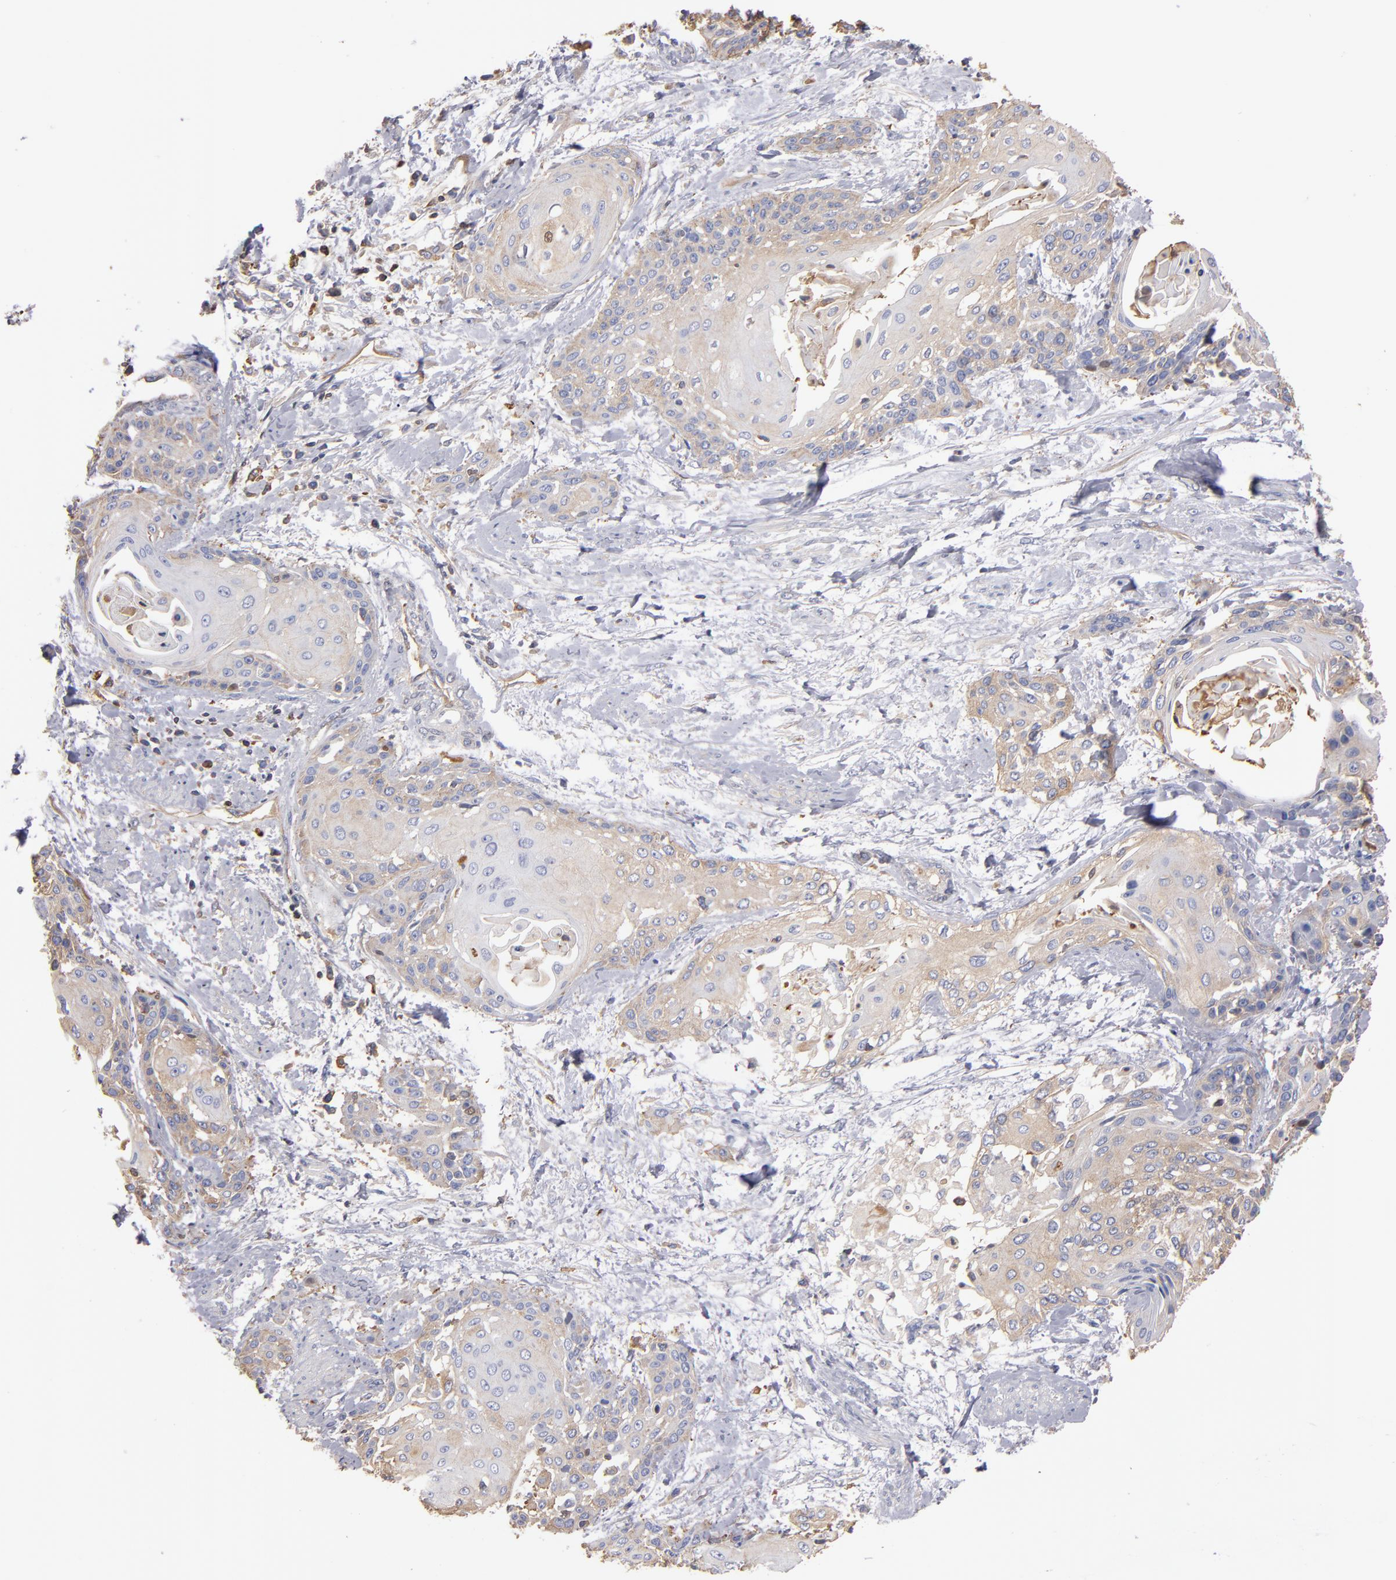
{"staining": {"intensity": "weak", "quantity": "25%-75%", "location": "cytoplasmic/membranous"}, "tissue": "cervical cancer", "cell_type": "Tumor cells", "image_type": "cancer", "snomed": [{"axis": "morphology", "description": "Squamous cell carcinoma, NOS"}, {"axis": "topography", "description": "Cervix"}], "caption": "Protein staining of squamous cell carcinoma (cervical) tissue demonstrates weak cytoplasmic/membranous staining in approximately 25%-75% of tumor cells.", "gene": "ESYT2", "patient": {"sex": "female", "age": 57}}